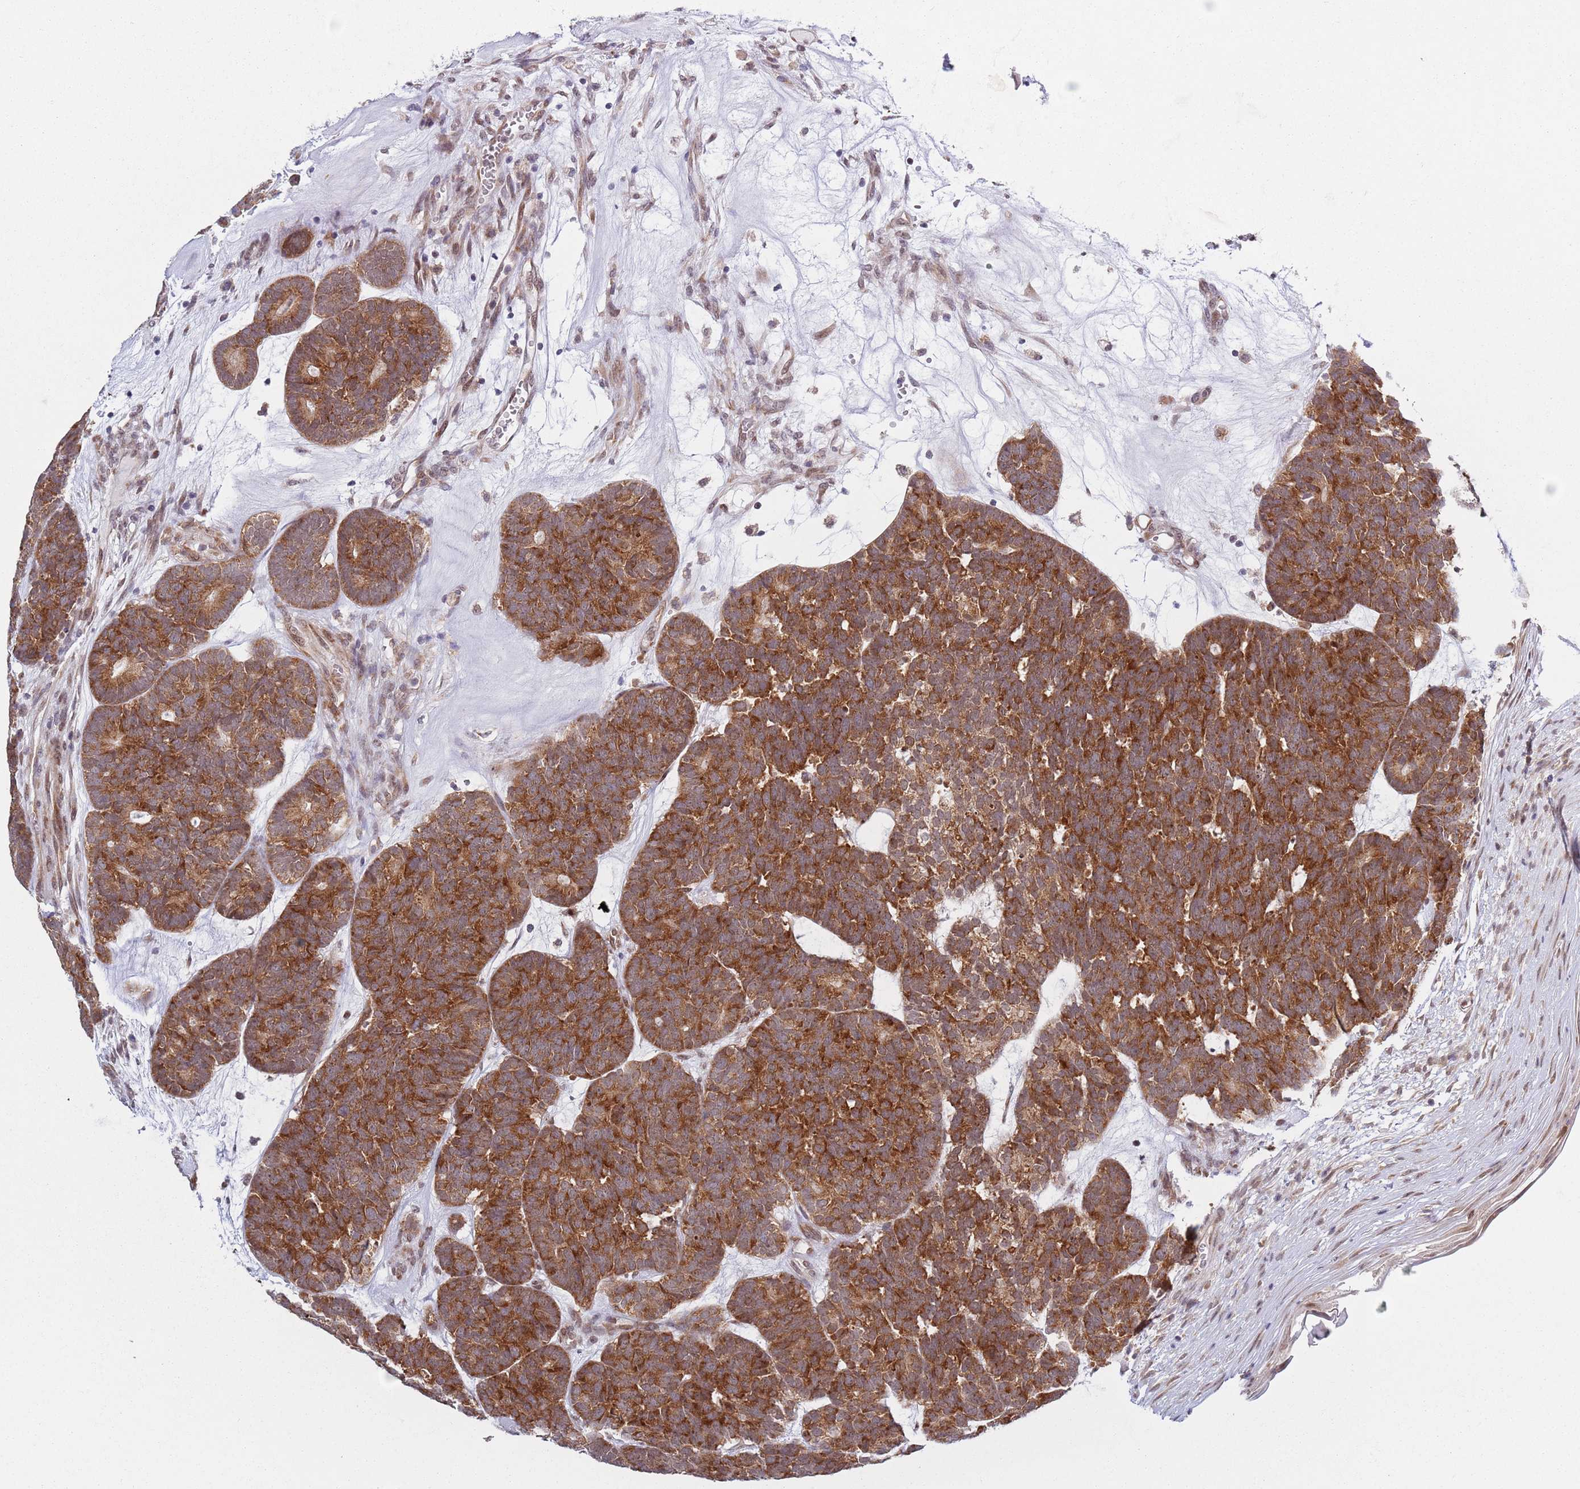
{"staining": {"intensity": "strong", "quantity": ">75%", "location": "cytoplasmic/membranous"}, "tissue": "head and neck cancer", "cell_type": "Tumor cells", "image_type": "cancer", "snomed": [{"axis": "morphology", "description": "Adenocarcinoma, NOS"}, {"axis": "topography", "description": "Head-Neck"}], "caption": "Head and neck cancer was stained to show a protein in brown. There is high levels of strong cytoplasmic/membranous expression in about >75% of tumor cells. (Stains: DAB in brown, nuclei in blue, Microscopy: brightfield microscopy at high magnification).", "gene": "SLC25A32", "patient": {"sex": "female", "age": 81}}